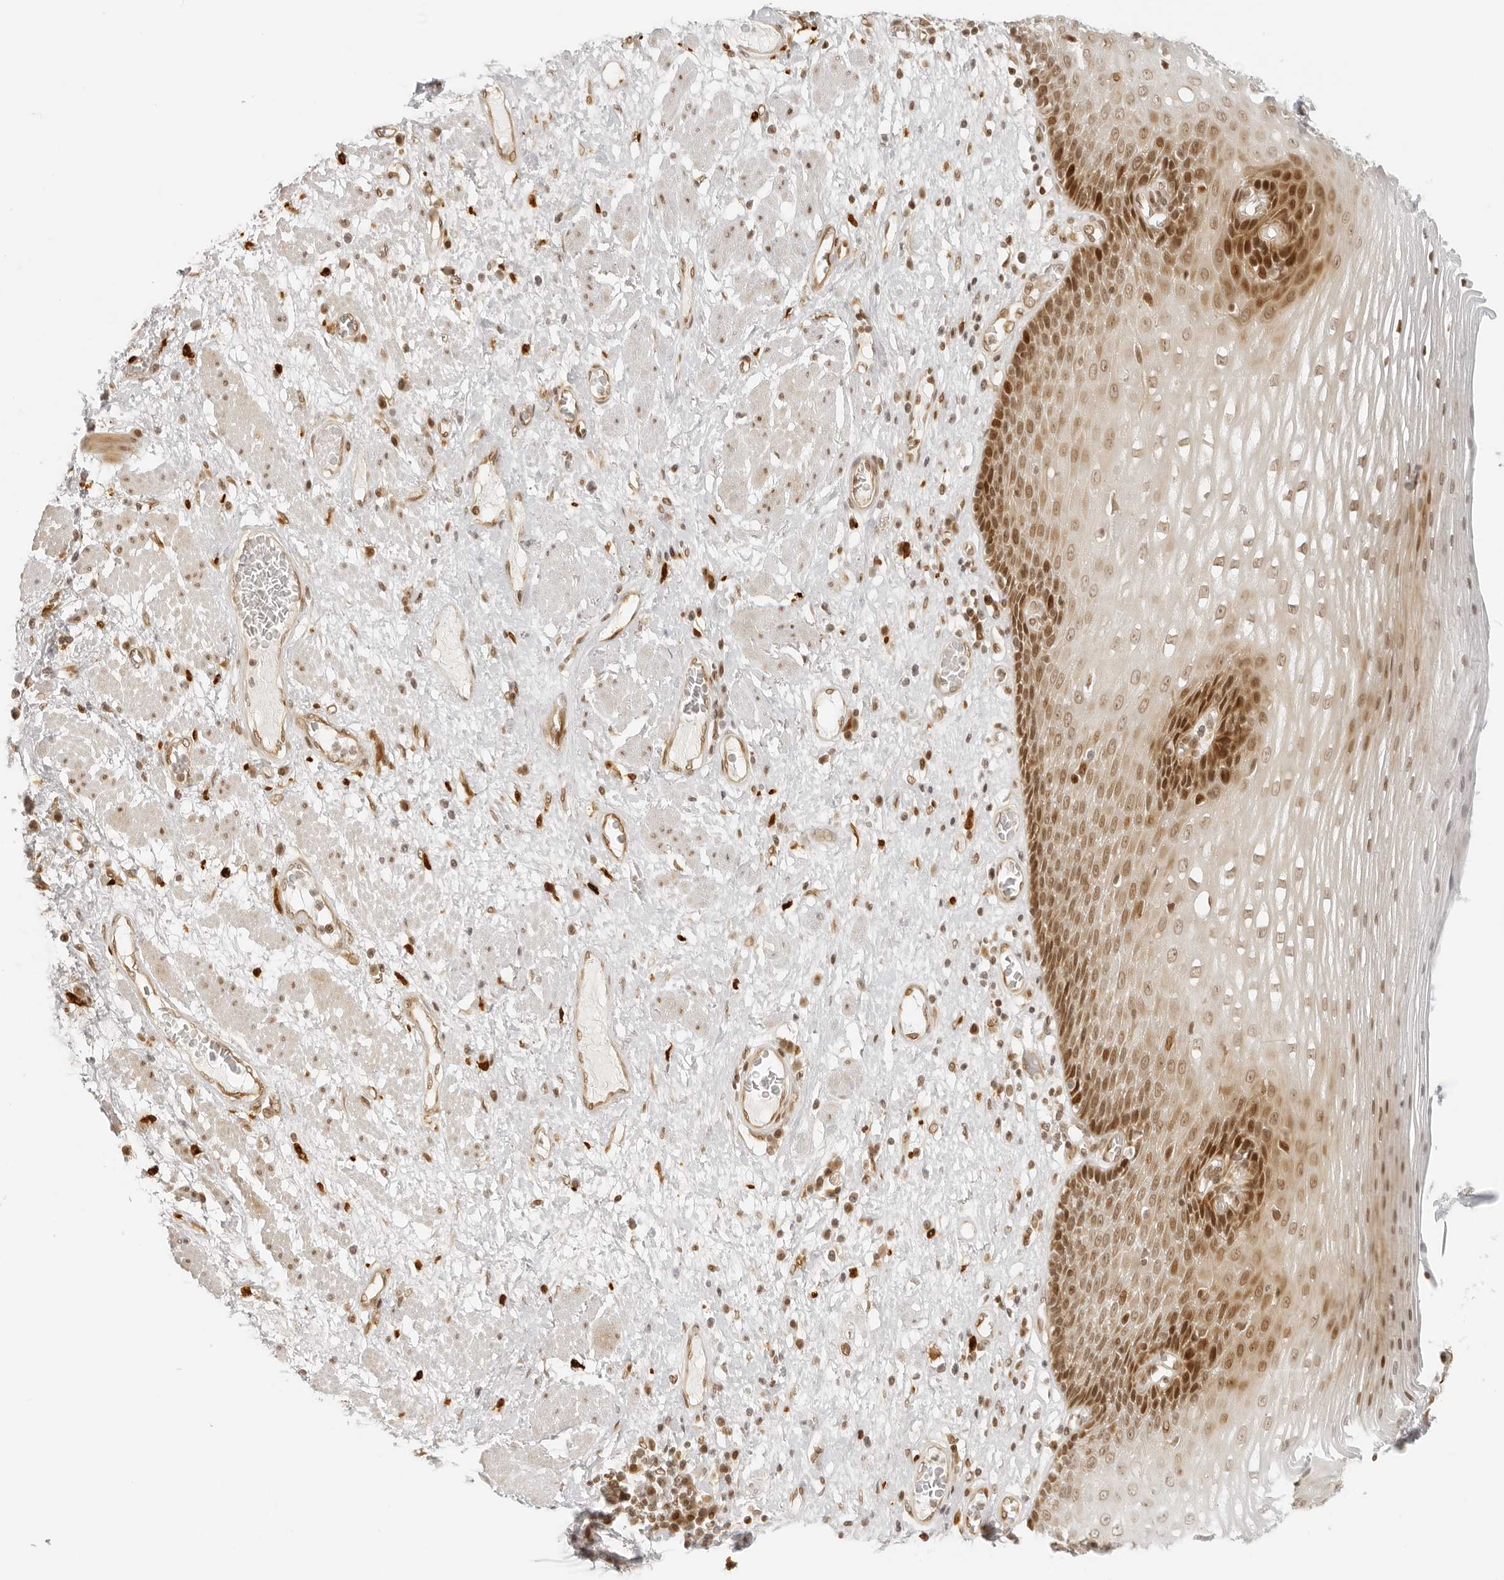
{"staining": {"intensity": "strong", "quantity": ">75%", "location": "cytoplasmic/membranous,nuclear"}, "tissue": "esophagus", "cell_type": "Squamous epithelial cells", "image_type": "normal", "snomed": [{"axis": "morphology", "description": "Normal tissue, NOS"}, {"axis": "morphology", "description": "Adenocarcinoma, NOS"}, {"axis": "topography", "description": "Esophagus"}], "caption": "IHC (DAB) staining of benign human esophagus displays strong cytoplasmic/membranous,nuclear protein expression in approximately >75% of squamous epithelial cells.", "gene": "ZNF407", "patient": {"sex": "male", "age": 62}}